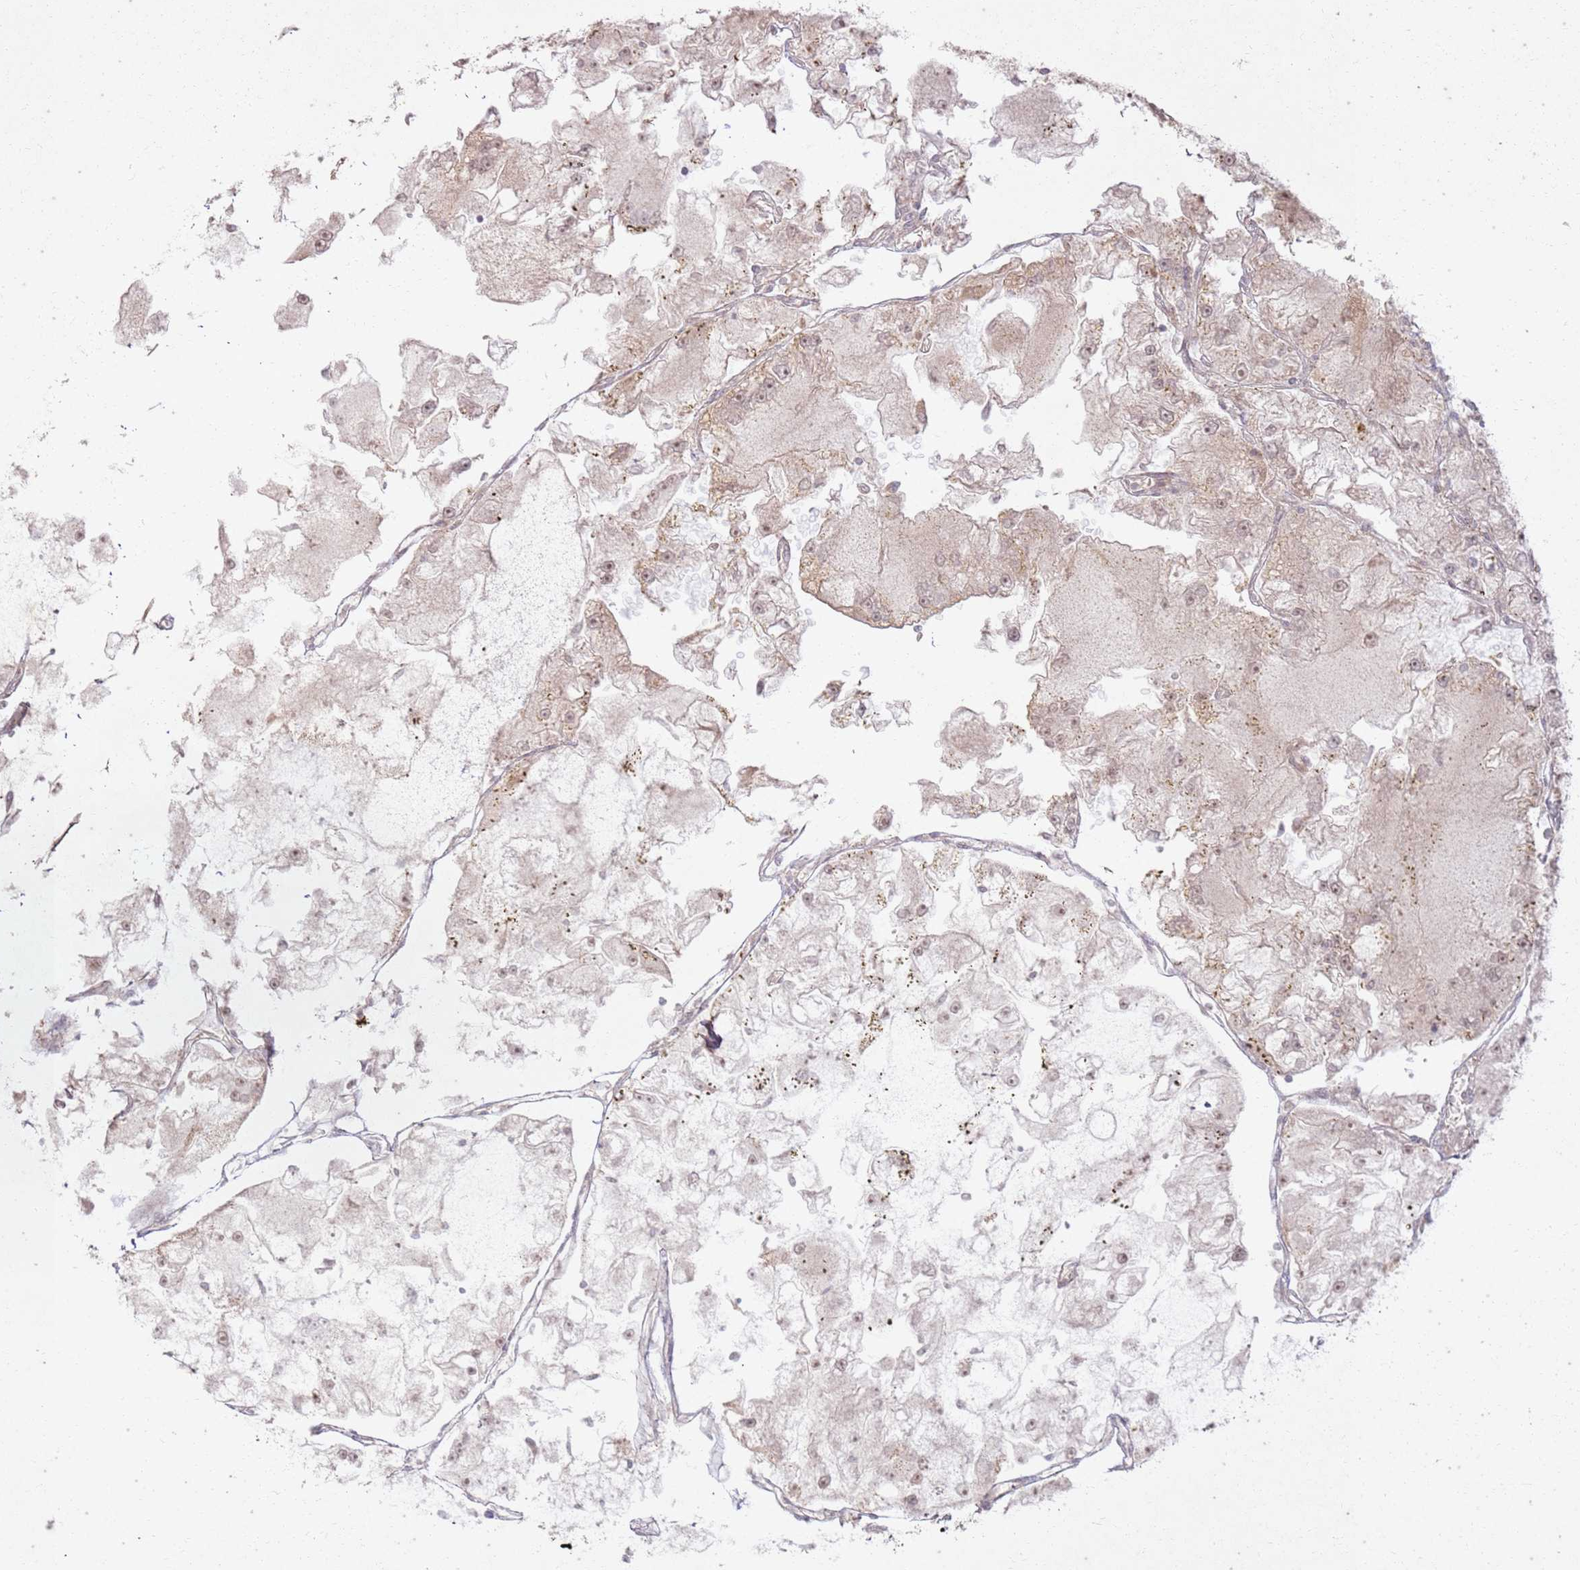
{"staining": {"intensity": "weak", "quantity": ">75%", "location": "nuclear"}, "tissue": "renal cancer", "cell_type": "Tumor cells", "image_type": "cancer", "snomed": [{"axis": "morphology", "description": "Adenocarcinoma, NOS"}, {"axis": "topography", "description": "Kidney"}], "caption": "Protein staining reveals weak nuclear positivity in about >75% of tumor cells in renal cancer (adenocarcinoma).", "gene": "ZNF623", "patient": {"sex": "female", "age": 72}}